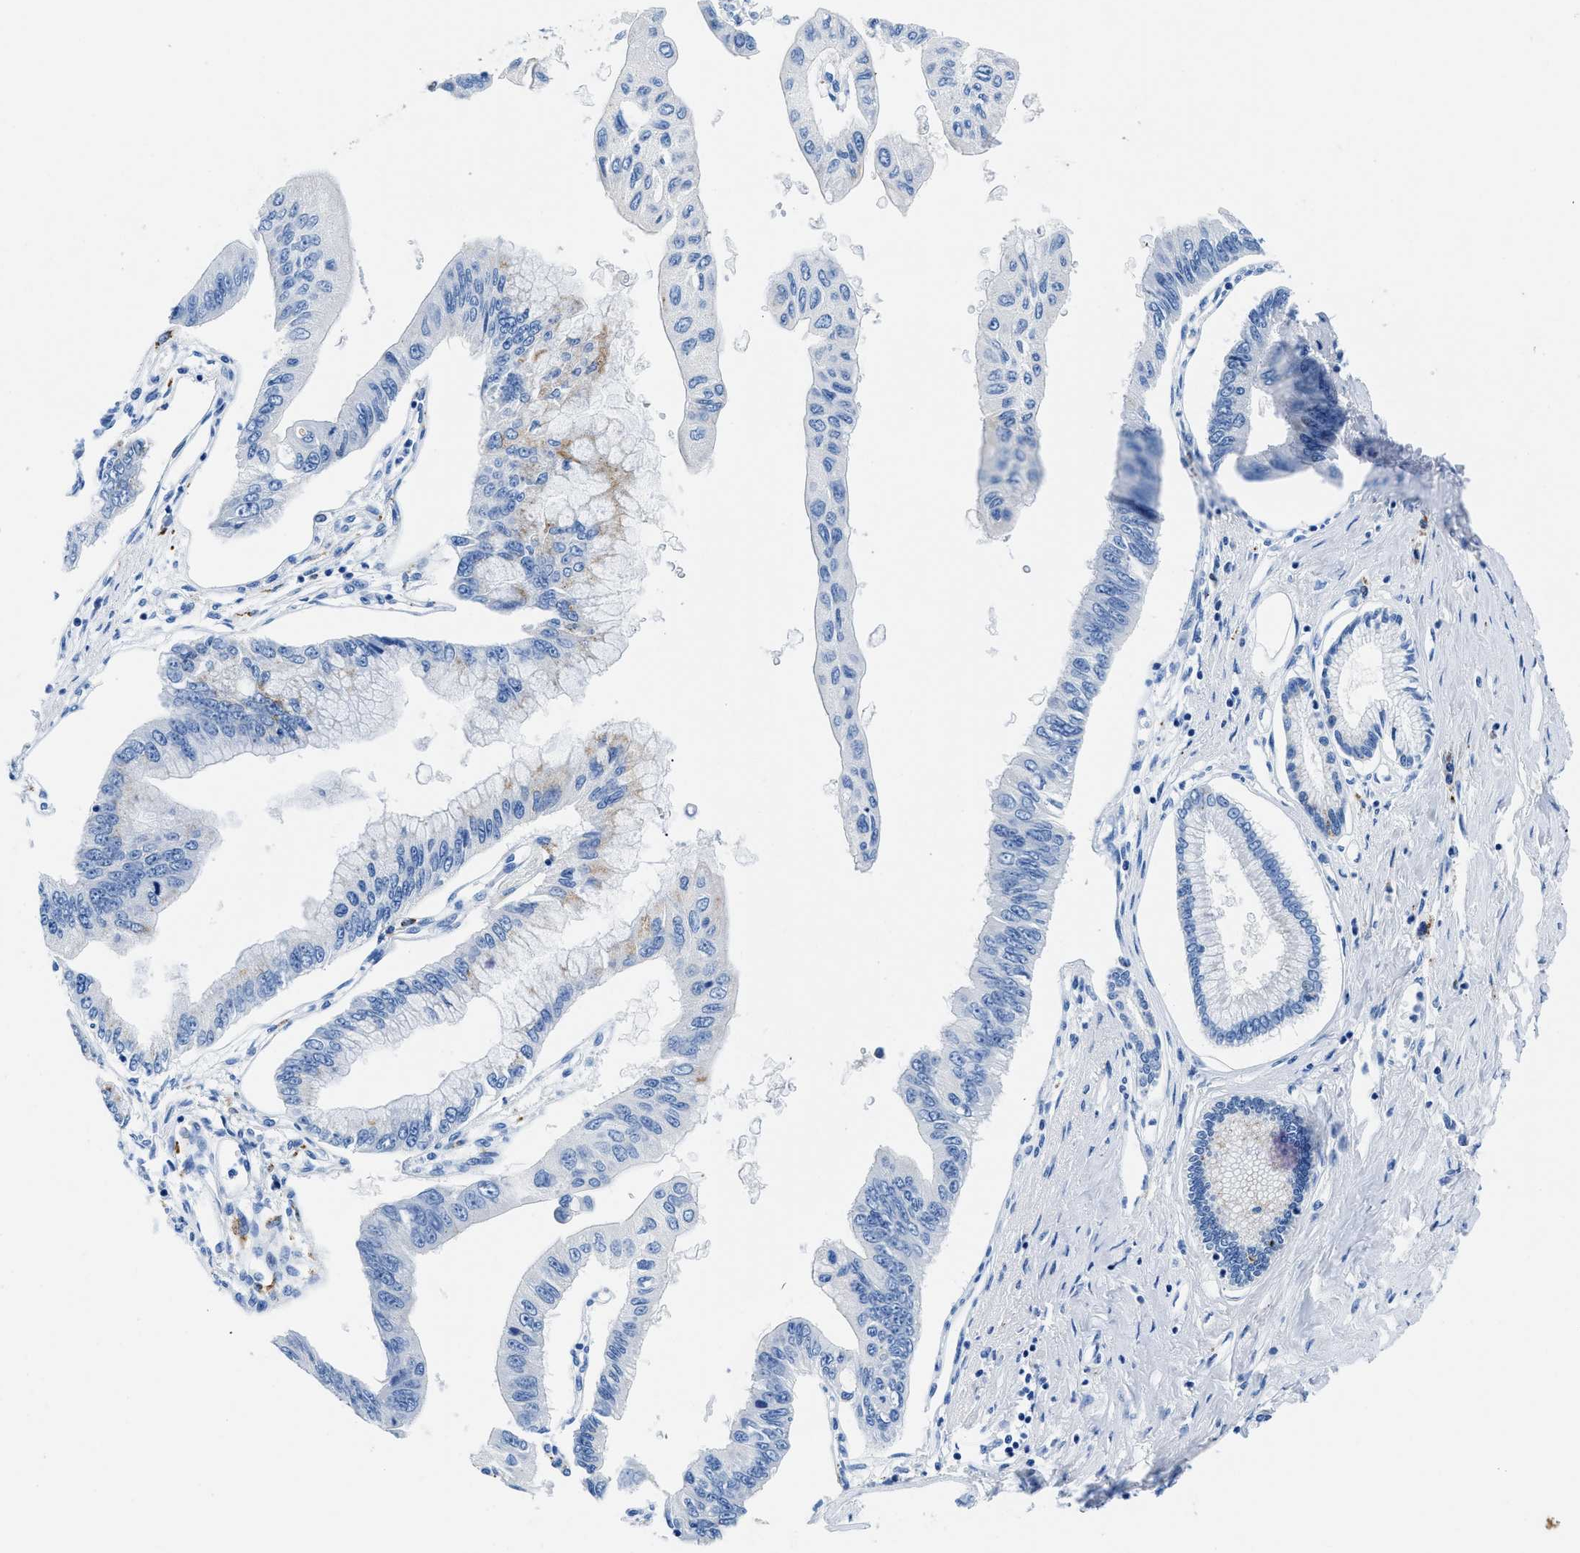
{"staining": {"intensity": "negative", "quantity": "none", "location": "none"}, "tissue": "pancreatic cancer", "cell_type": "Tumor cells", "image_type": "cancer", "snomed": [{"axis": "morphology", "description": "Adenocarcinoma, NOS"}, {"axis": "topography", "description": "Pancreas"}], "caption": "A photomicrograph of pancreatic adenocarcinoma stained for a protein demonstrates no brown staining in tumor cells. The staining is performed using DAB (3,3'-diaminobenzidine) brown chromogen with nuclei counter-stained in using hematoxylin.", "gene": "OR14K1", "patient": {"sex": "female", "age": 77}}